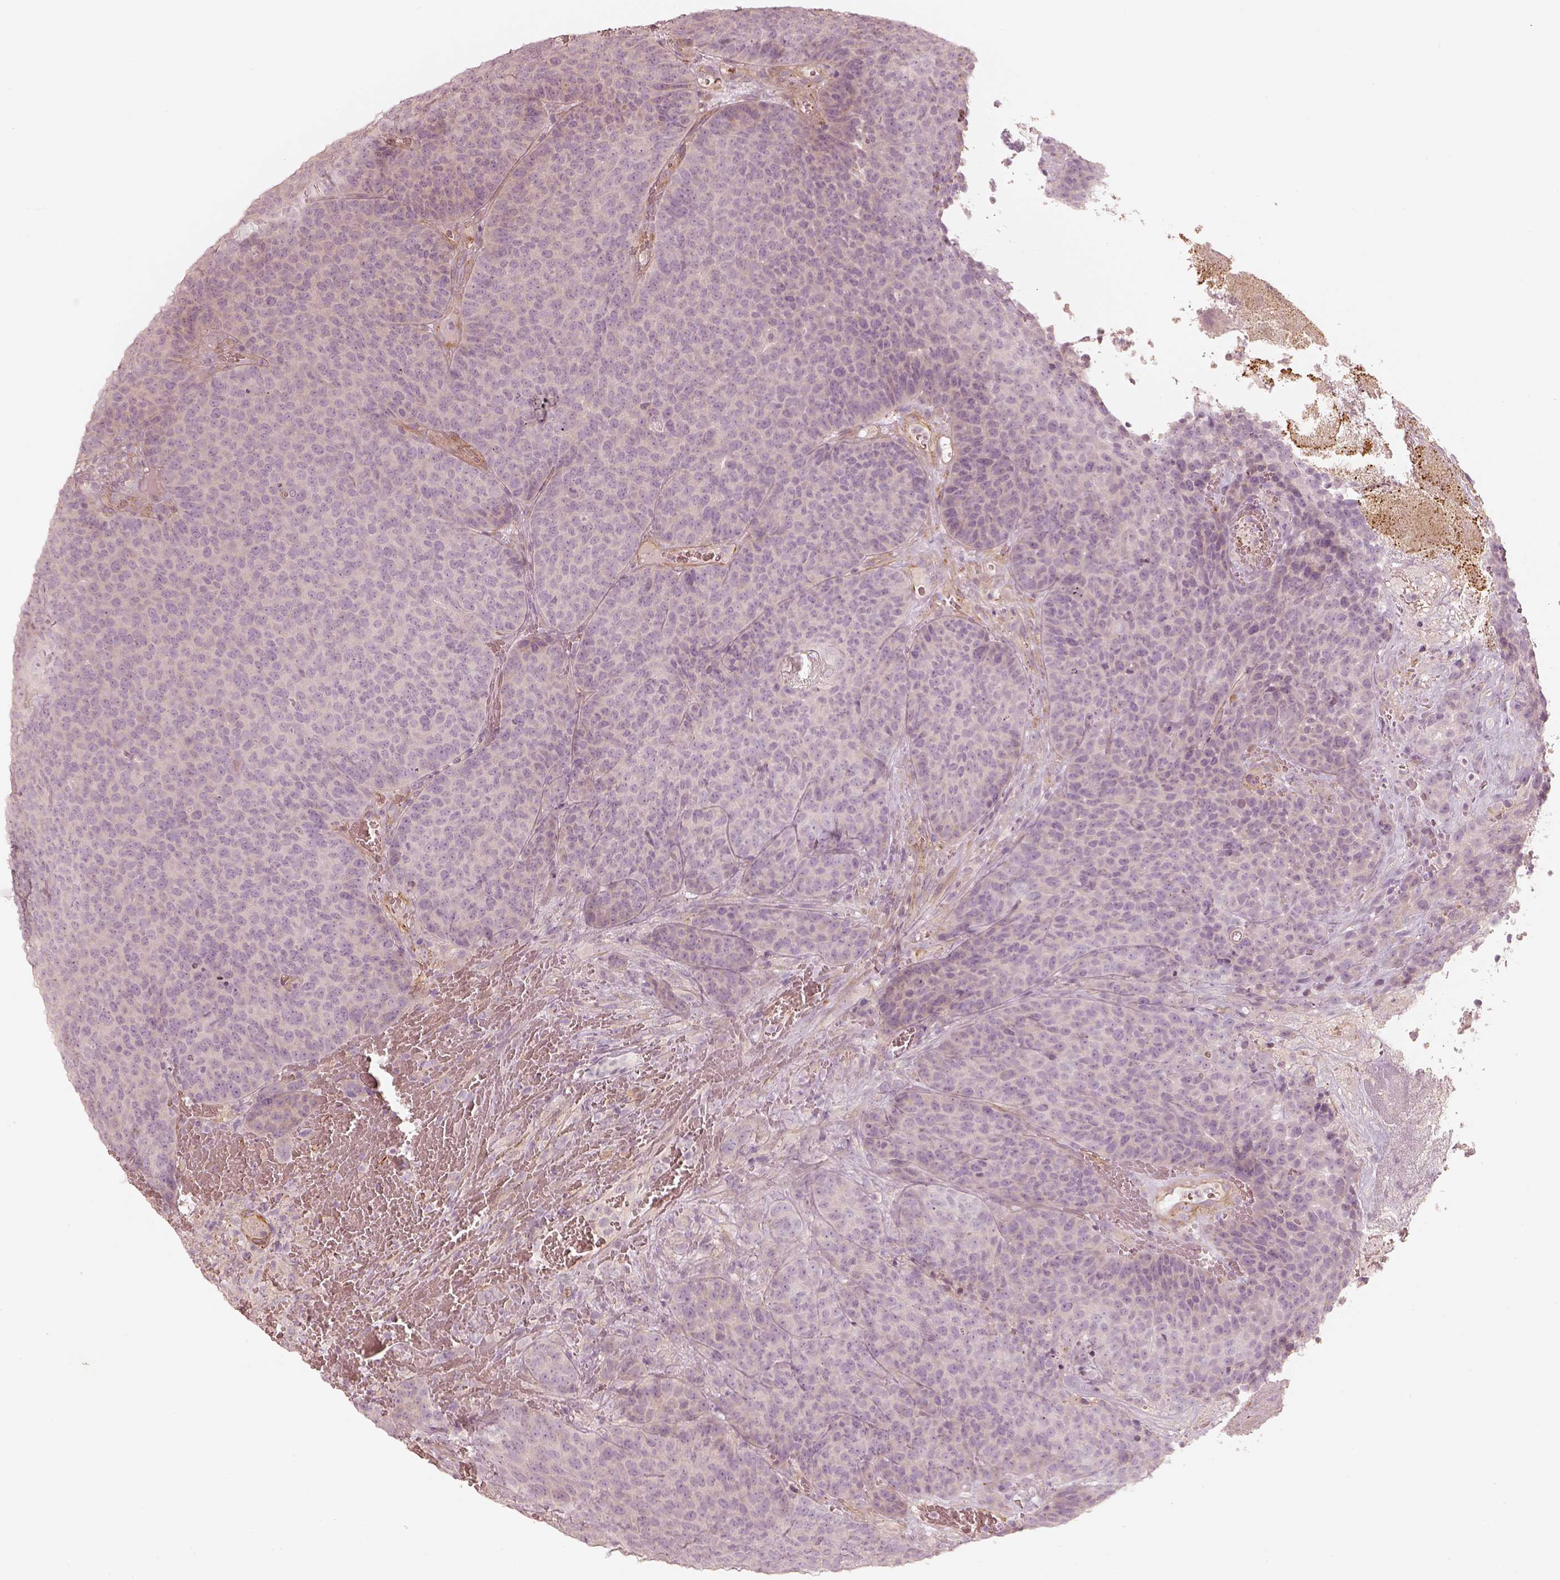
{"staining": {"intensity": "negative", "quantity": "none", "location": "none"}, "tissue": "urothelial cancer", "cell_type": "Tumor cells", "image_type": "cancer", "snomed": [{"axis": "morphology", "description": "Urothelial carcinoma, Low grade"}, {"axis": "topography", "description": "Urinary bladder"}], "caption": "Photomicrograph shows no protein positivity in tumor cells of urothelial cancer tissue. (IHC, brightfield microscopy, high magnification).", "gene": "KCNJ9", "patient": {"sex": "female", "age": 62}}